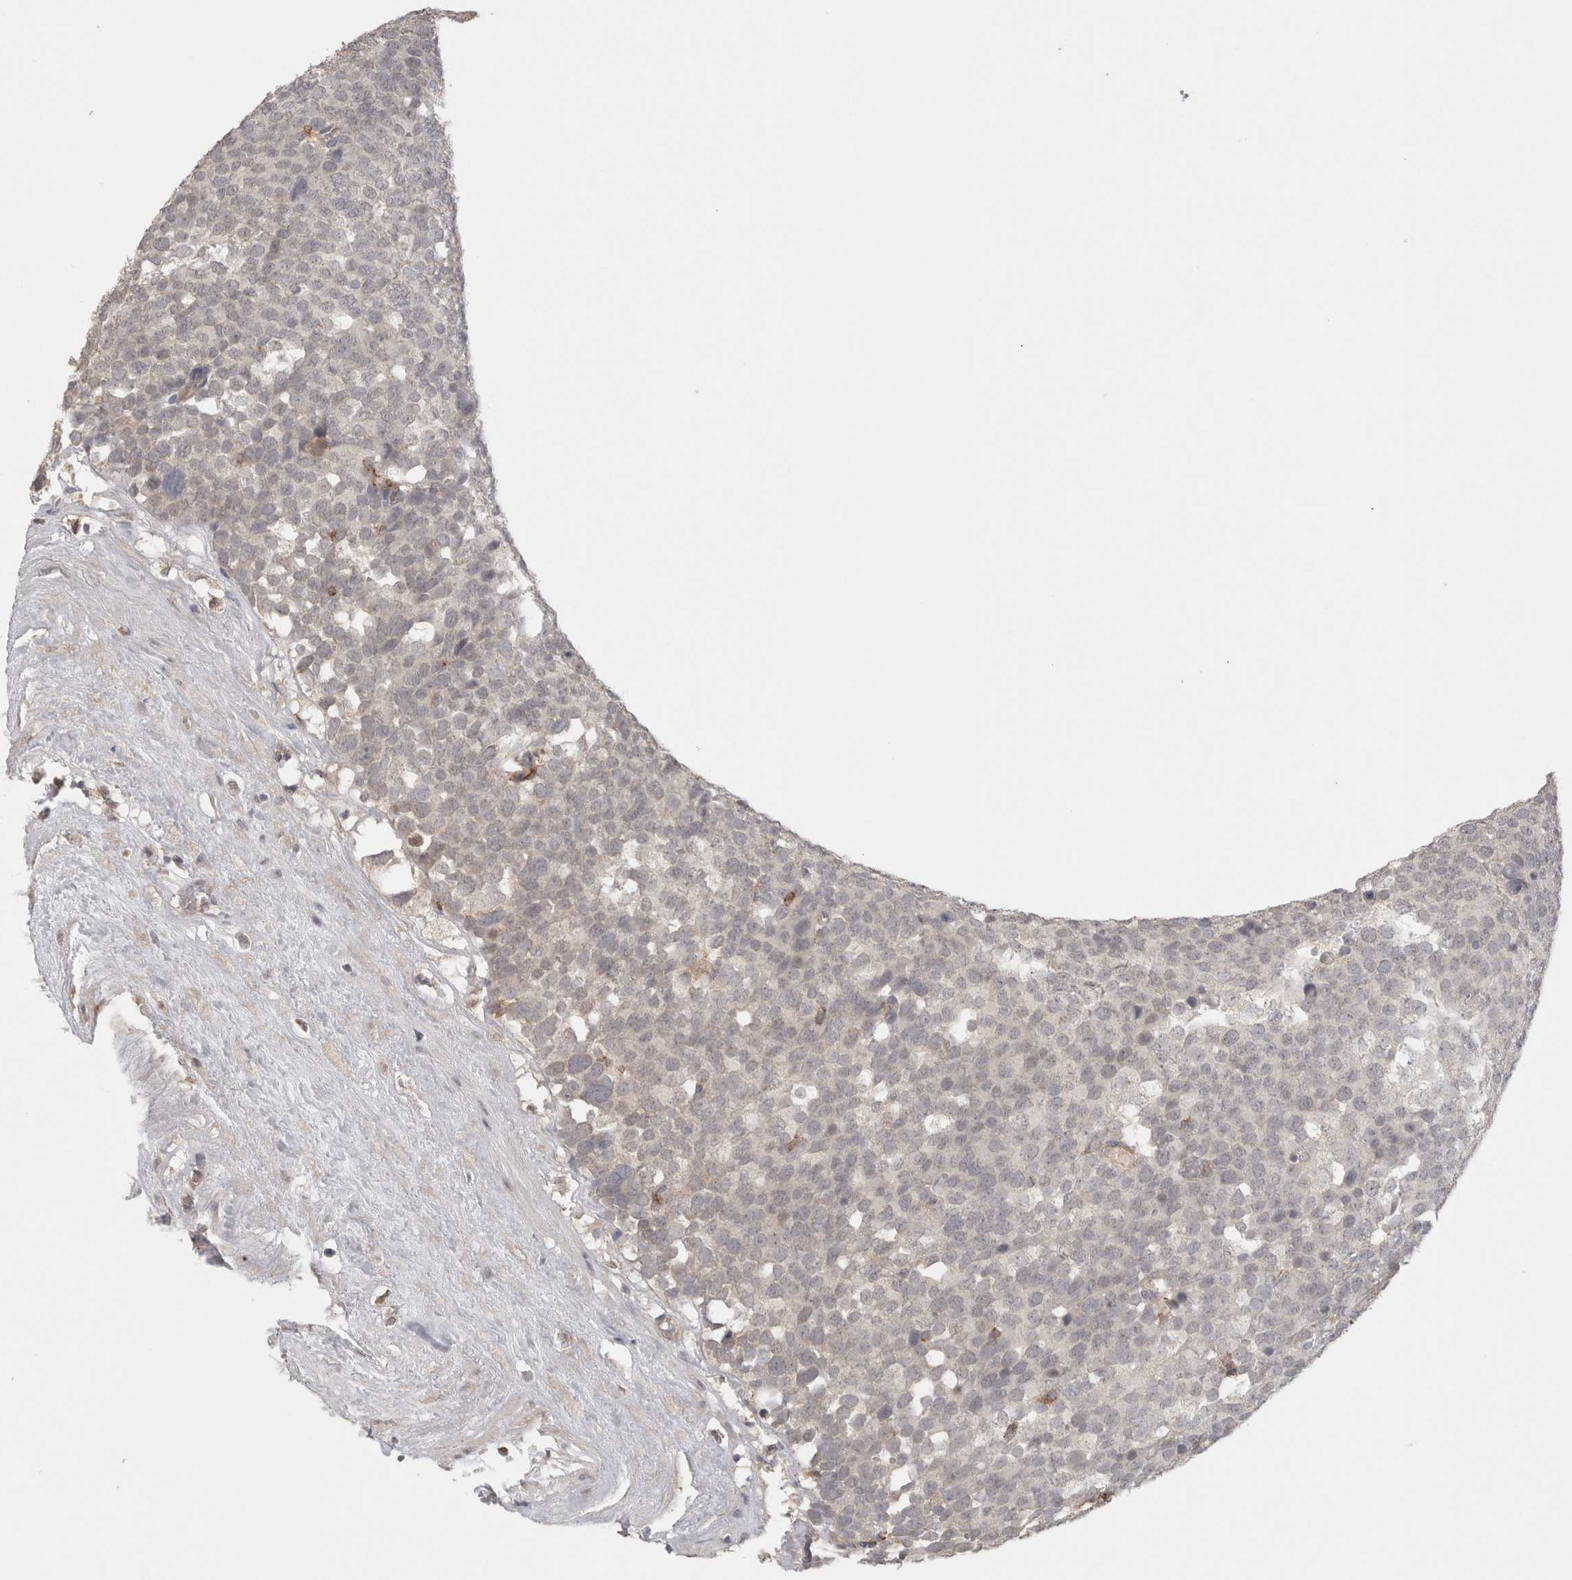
{"staining": {"intensity": "negative", "quantity": "none", "location": "none"}, "tissue": "testis cancer", "cell_type": "Tumor cells", "image_type": "cancer", "snomed": [{"axis": "morphology", "description": "Seminoma, NOS"}, {"axis": "topography", "description": "Testis"}], "caption": "DAB immunohistochemical staining of human testis seminoma demonstrates no significant staining in tumor cells.", "gene": "HAVCR2", "patient": {"sex": "male", "age": 71}}